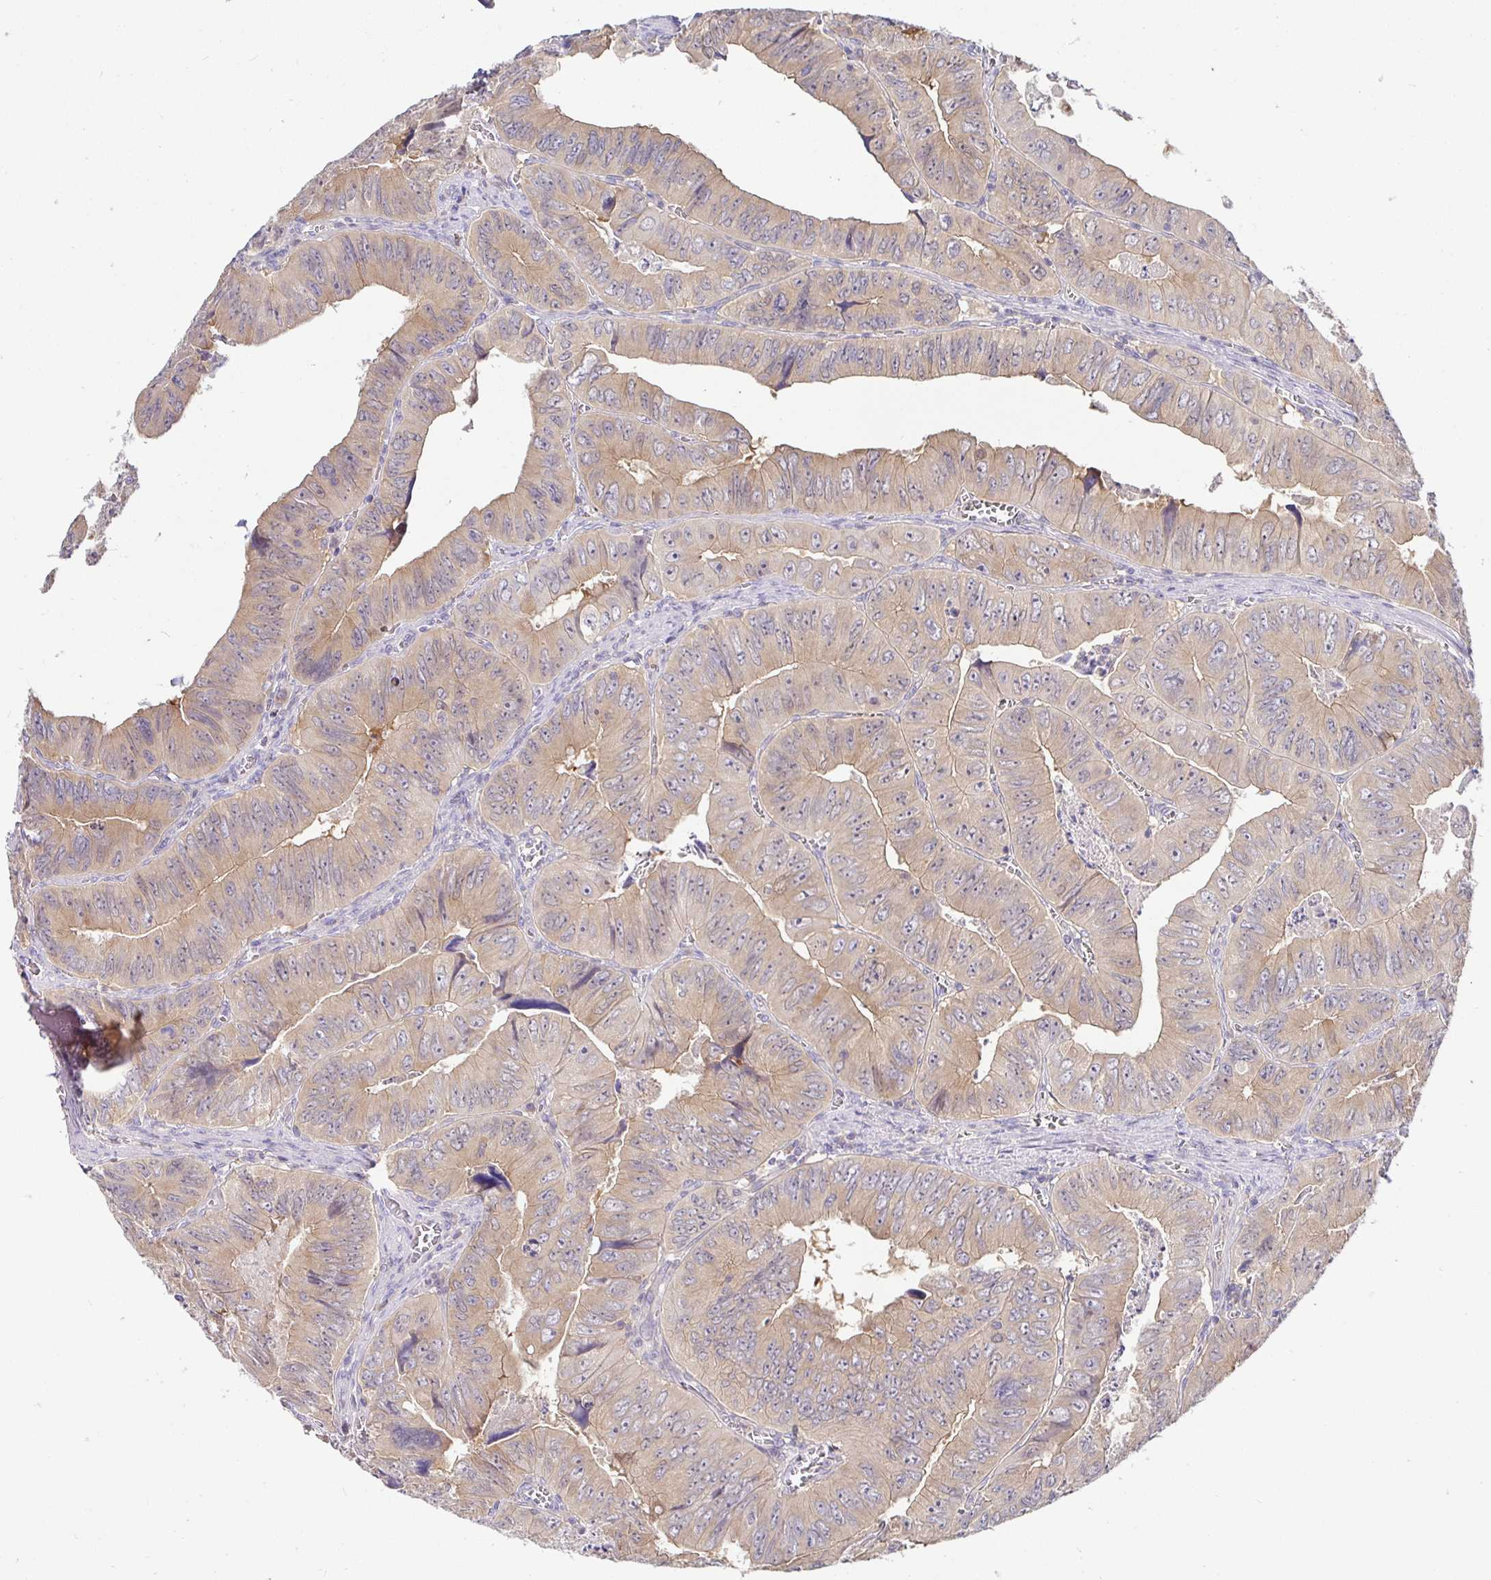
{"staining": {"intensity": "weak", "quantity": ">75%", "location": "cytoplasmic/membranous"}, "tissue": "colorectal cancer", "cell_type": "Tumor cells", "image_type": "cancer", "snomed": [{"axis": "morphology", "description": "Adenocarcinoma, NOS"}, {"axis": "topography", "description": "Colon"}], "caption": "Human colorectal adenocarcinoma stained with a protein marker demonstrates weak staining in tumor cells.", "gene": "KIF21A", "patient": {"sex": "female", "age": 84}}